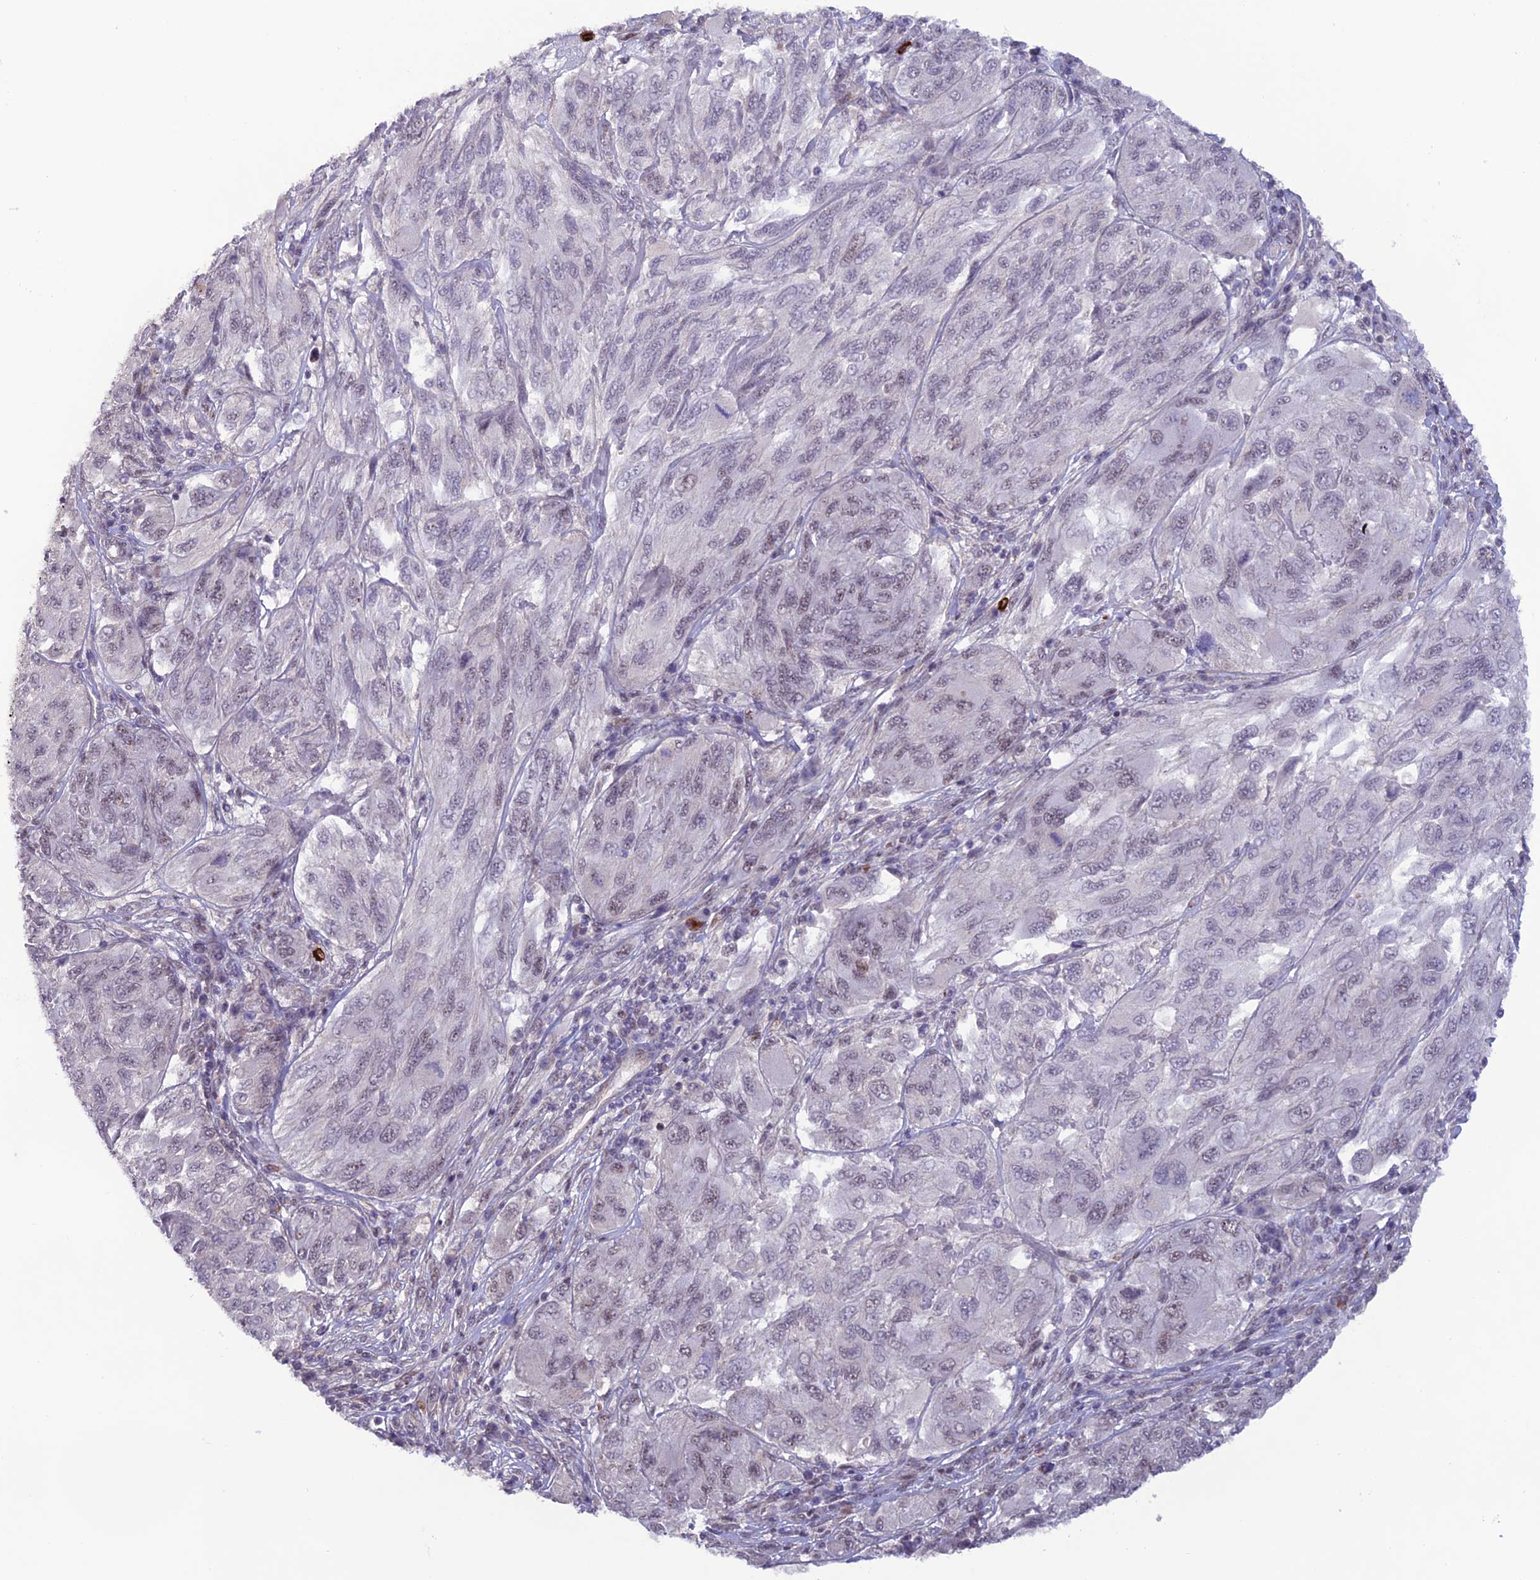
{"staining": {"intensity": "weak", "quantity": "<25%", "location": "nuclear"}, "tissue": "melanoma", "cell_type": "Tumor cells", "image_type": "cancer", "snomed": [{"axis": "morphology", "description": "Malignant melanoma, NOS"}, {"axis": "topography", "description": "Skin"}], "caption": "Immunohistochemical staining of human malignant melanoma displays no significant positivity in tumor cells.", "gene": "COL6A6", "patient": {"sex": "female", "age": 91}}